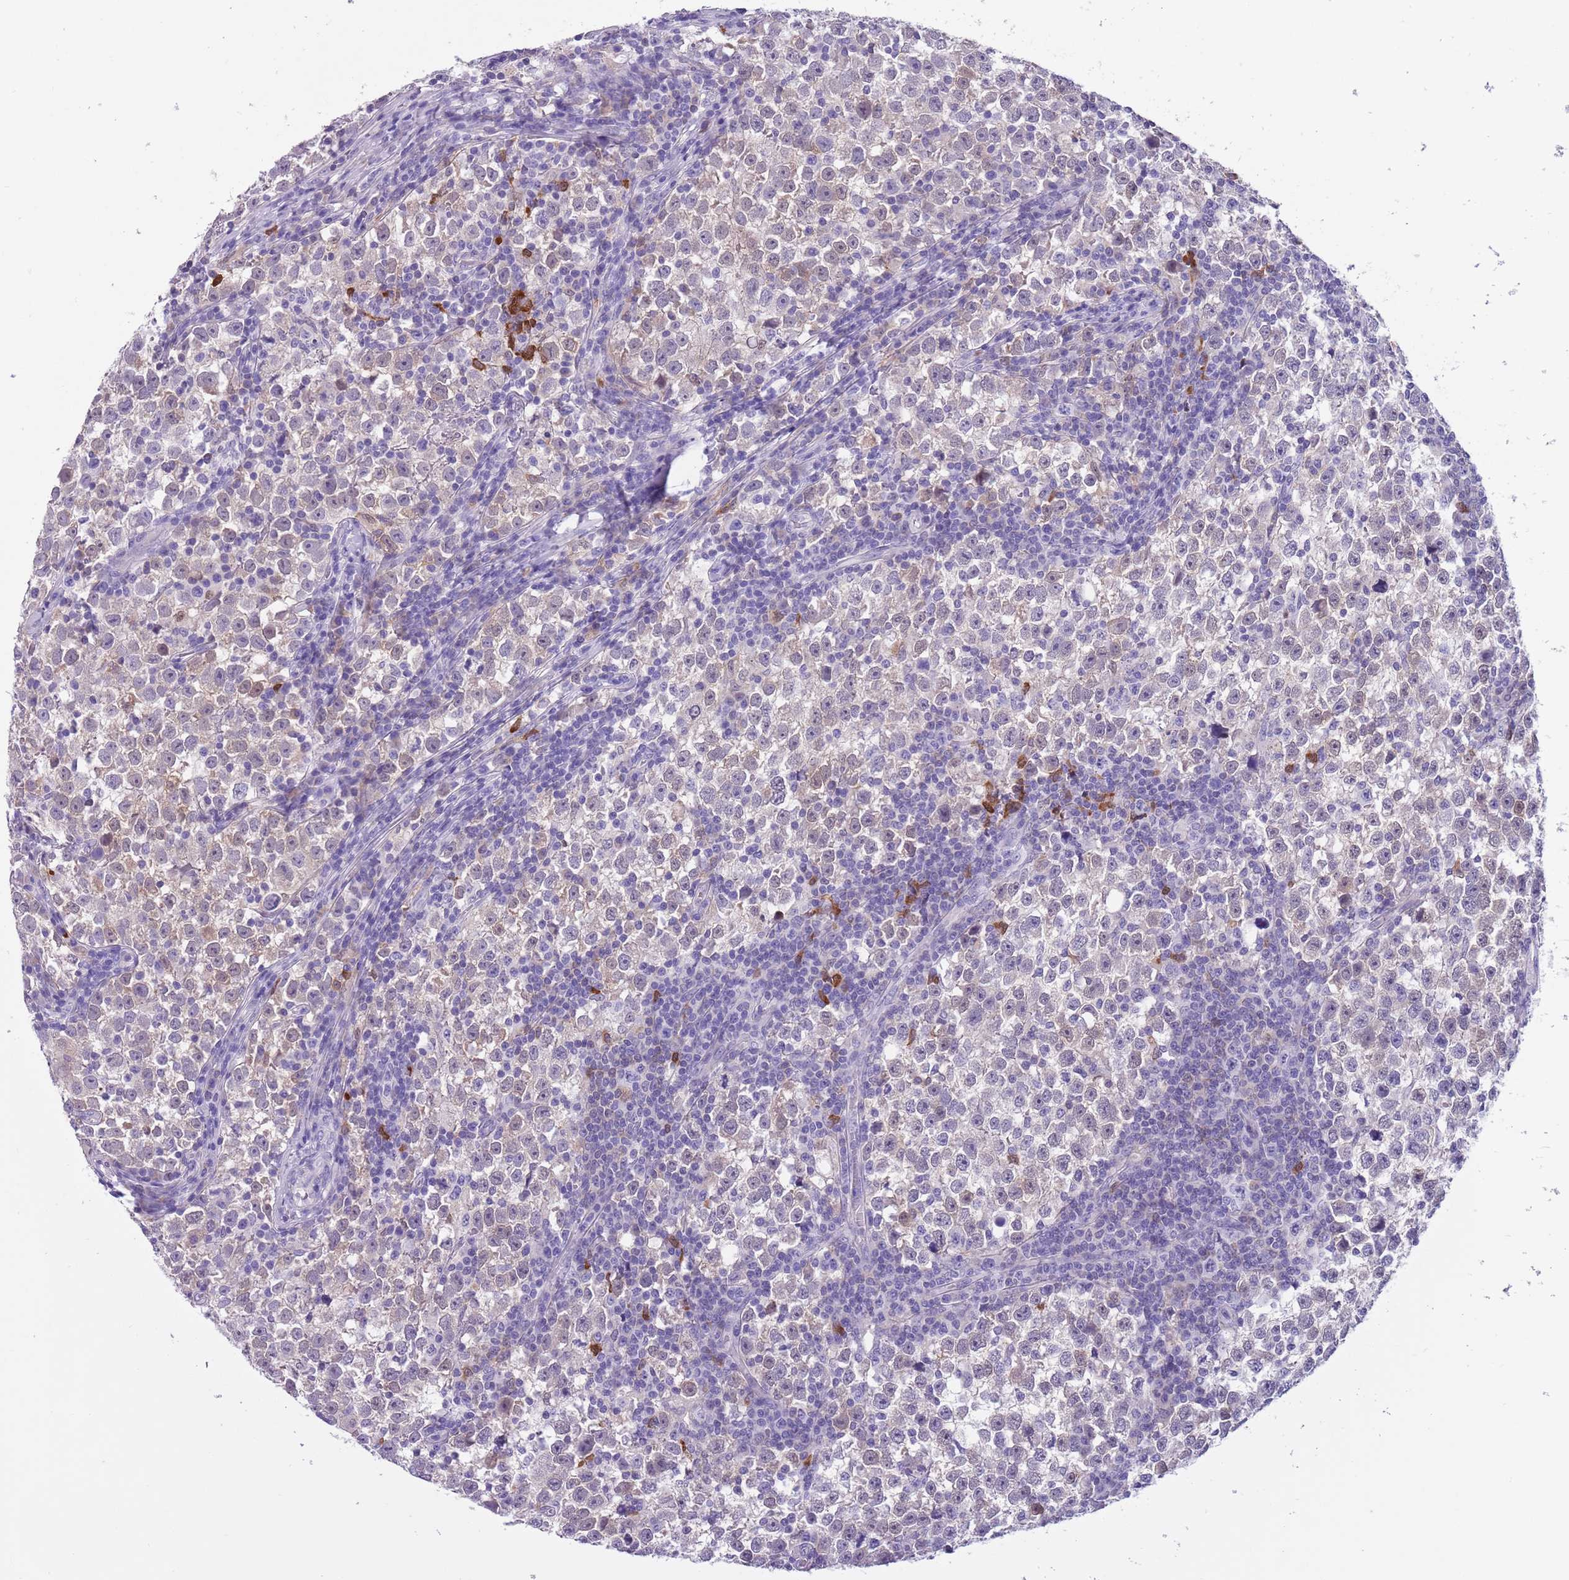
{"staining": {"intensity": "negative", "quantity": "none", "location": "none"}, "tissue": "testis cancer", "cell_type": "Tumor cells", "image_type": "cancer", "snomed": [{"axis": "morphology", "description": "Normal tissue, NOS"}, {"axis": "morphology", "description": "Seminoma, NOS"}, {"axis": "topography", "description": "Testis"}], "caption": "Seminoma (testis) was stained to show a protein in brown. There is no significant positivity in tumor cells.", "gene": "PFKFB2", "patient": {"sex": "male", "age": 43}}